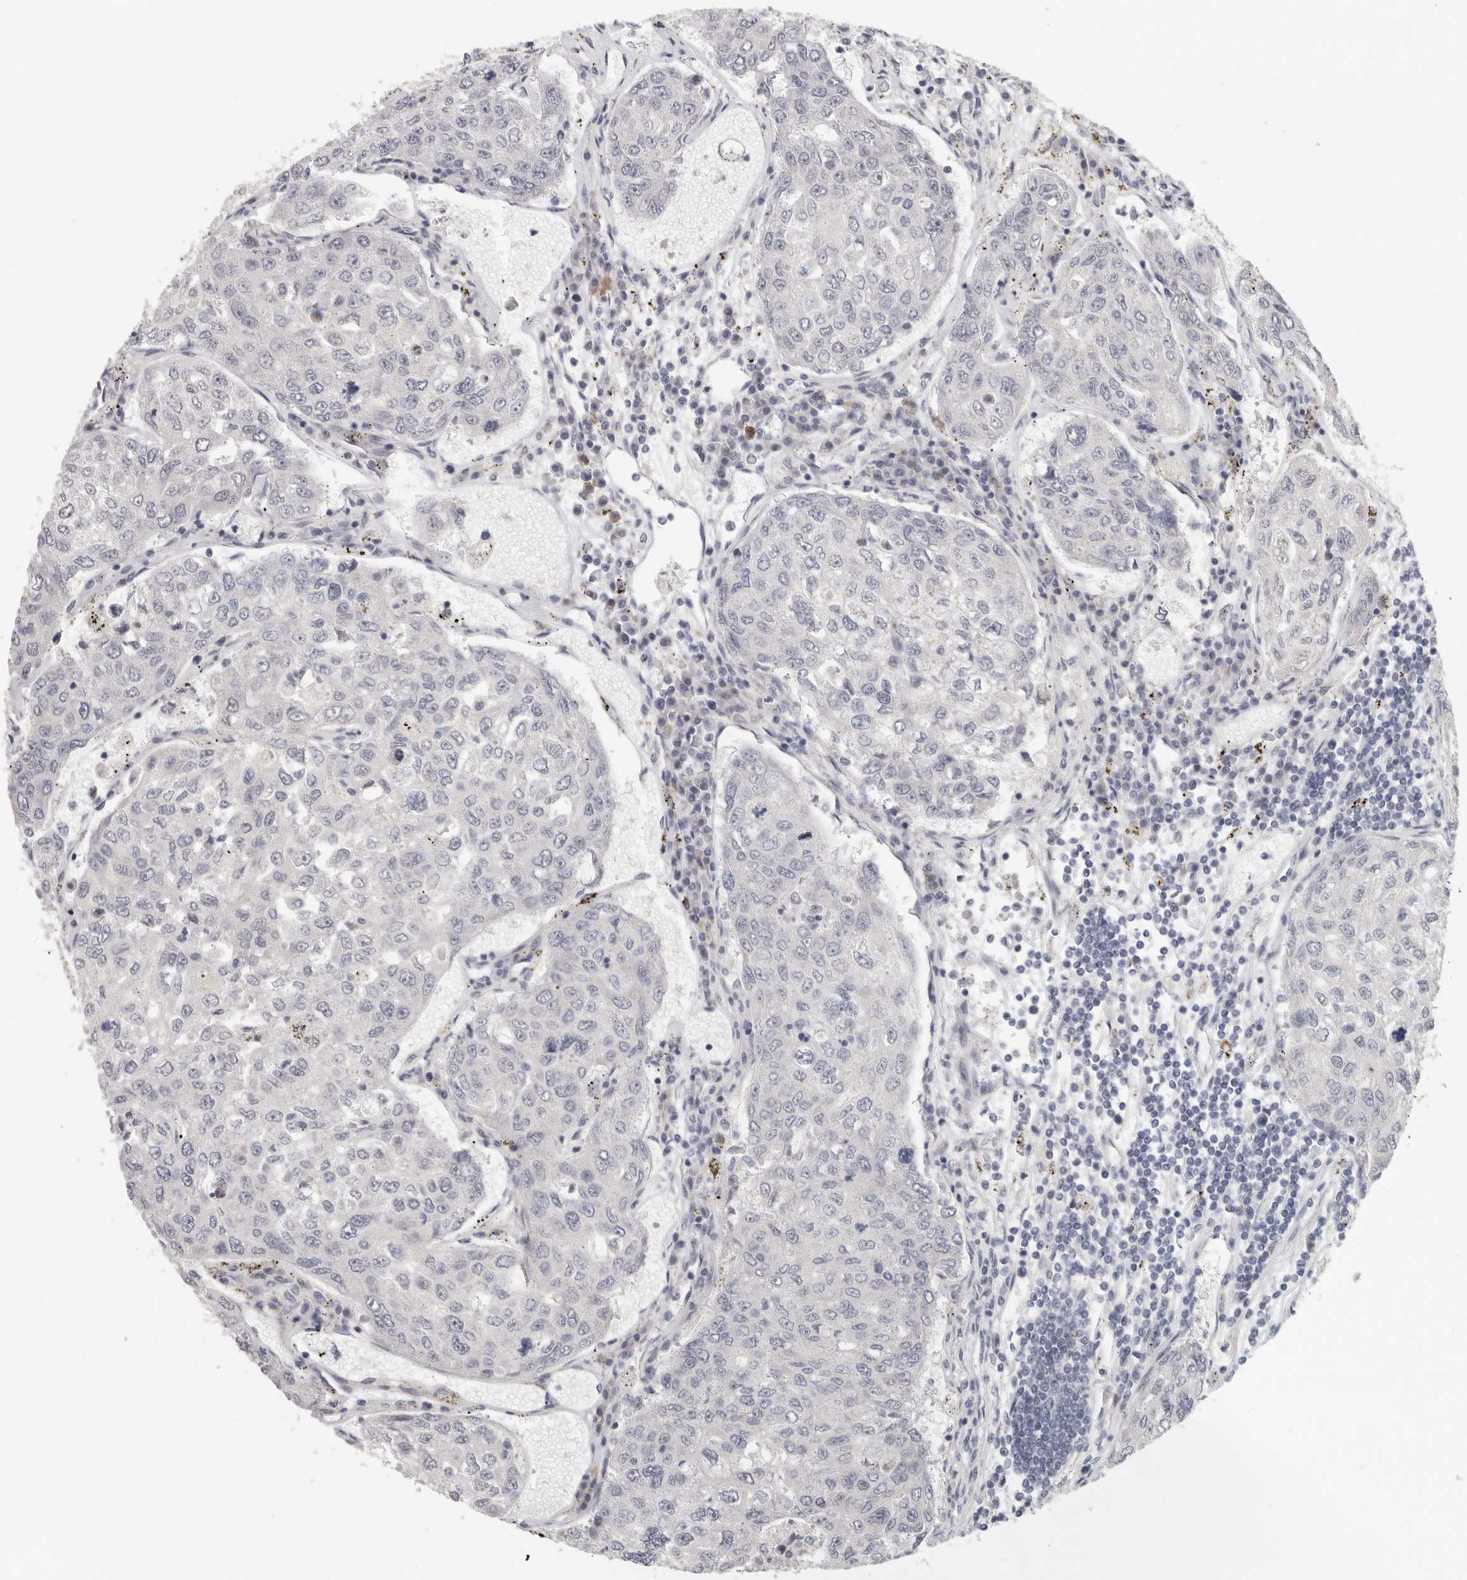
{"staining": {"intensity": "negative", "quantity": "none", "location": "none"}, "tissue": "urothelial cancer", "cell_type": "Tumor cells", "image_type": "cancer", "snomed": [{"axis": "morphology", "description": "Urothelial carcinoma, High grade"}, {"axis": "topography", "description": "Lymph node"}, {"axis": "topography", "description": "Urinary bladder"}], "caption": "IHC photomicrograph of neoplastic tissue: human urothelial cancer stained with DAB displays no significant protein positivity in tumor cells.", "gene": "DNAJC11", "patient": {"sex": "male", "age": 51}}